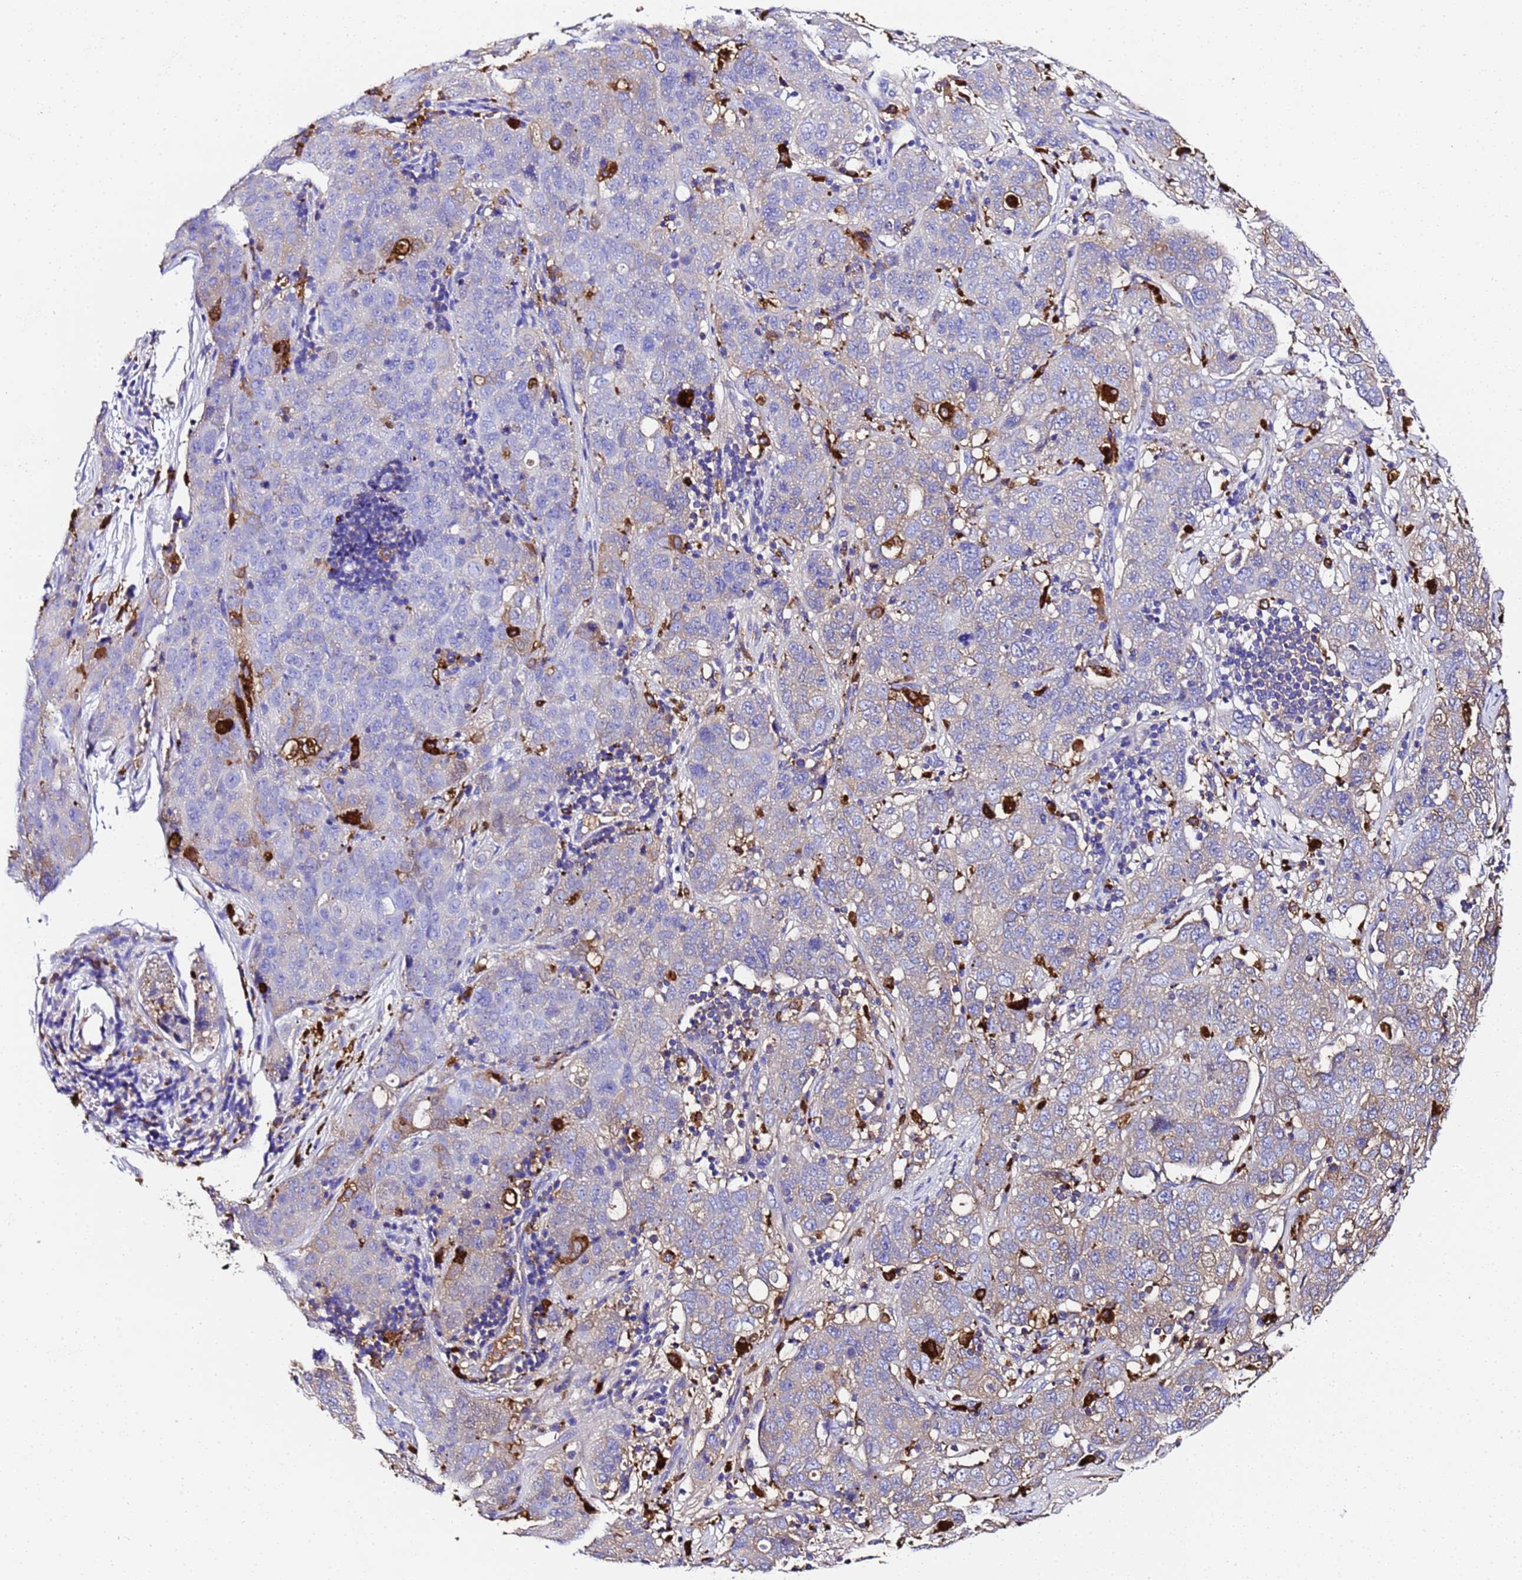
{"staining": {"intensity": "negative", "quantity": "none", "location": "none"}, "tissue": "stomach cancer", "cell_type": "Tumor cells", "image_type": "cancer", "snomed": [{"axis": "morphology", "description": "Normal tissue, NOS"}, {"axis": "morphology", "description": "Adenocarcinoma, NOS"}, {"axis": "topography", "description": "Lymph node"}, {"axis": "topography", "description": "Stomach"}], "caption": "The histopathology image shows no significant staining in tumor cells of stomach cancer (adenocarcinoma).", "gene": "FTL", "patient": {"sex": "male", "age": 48}}